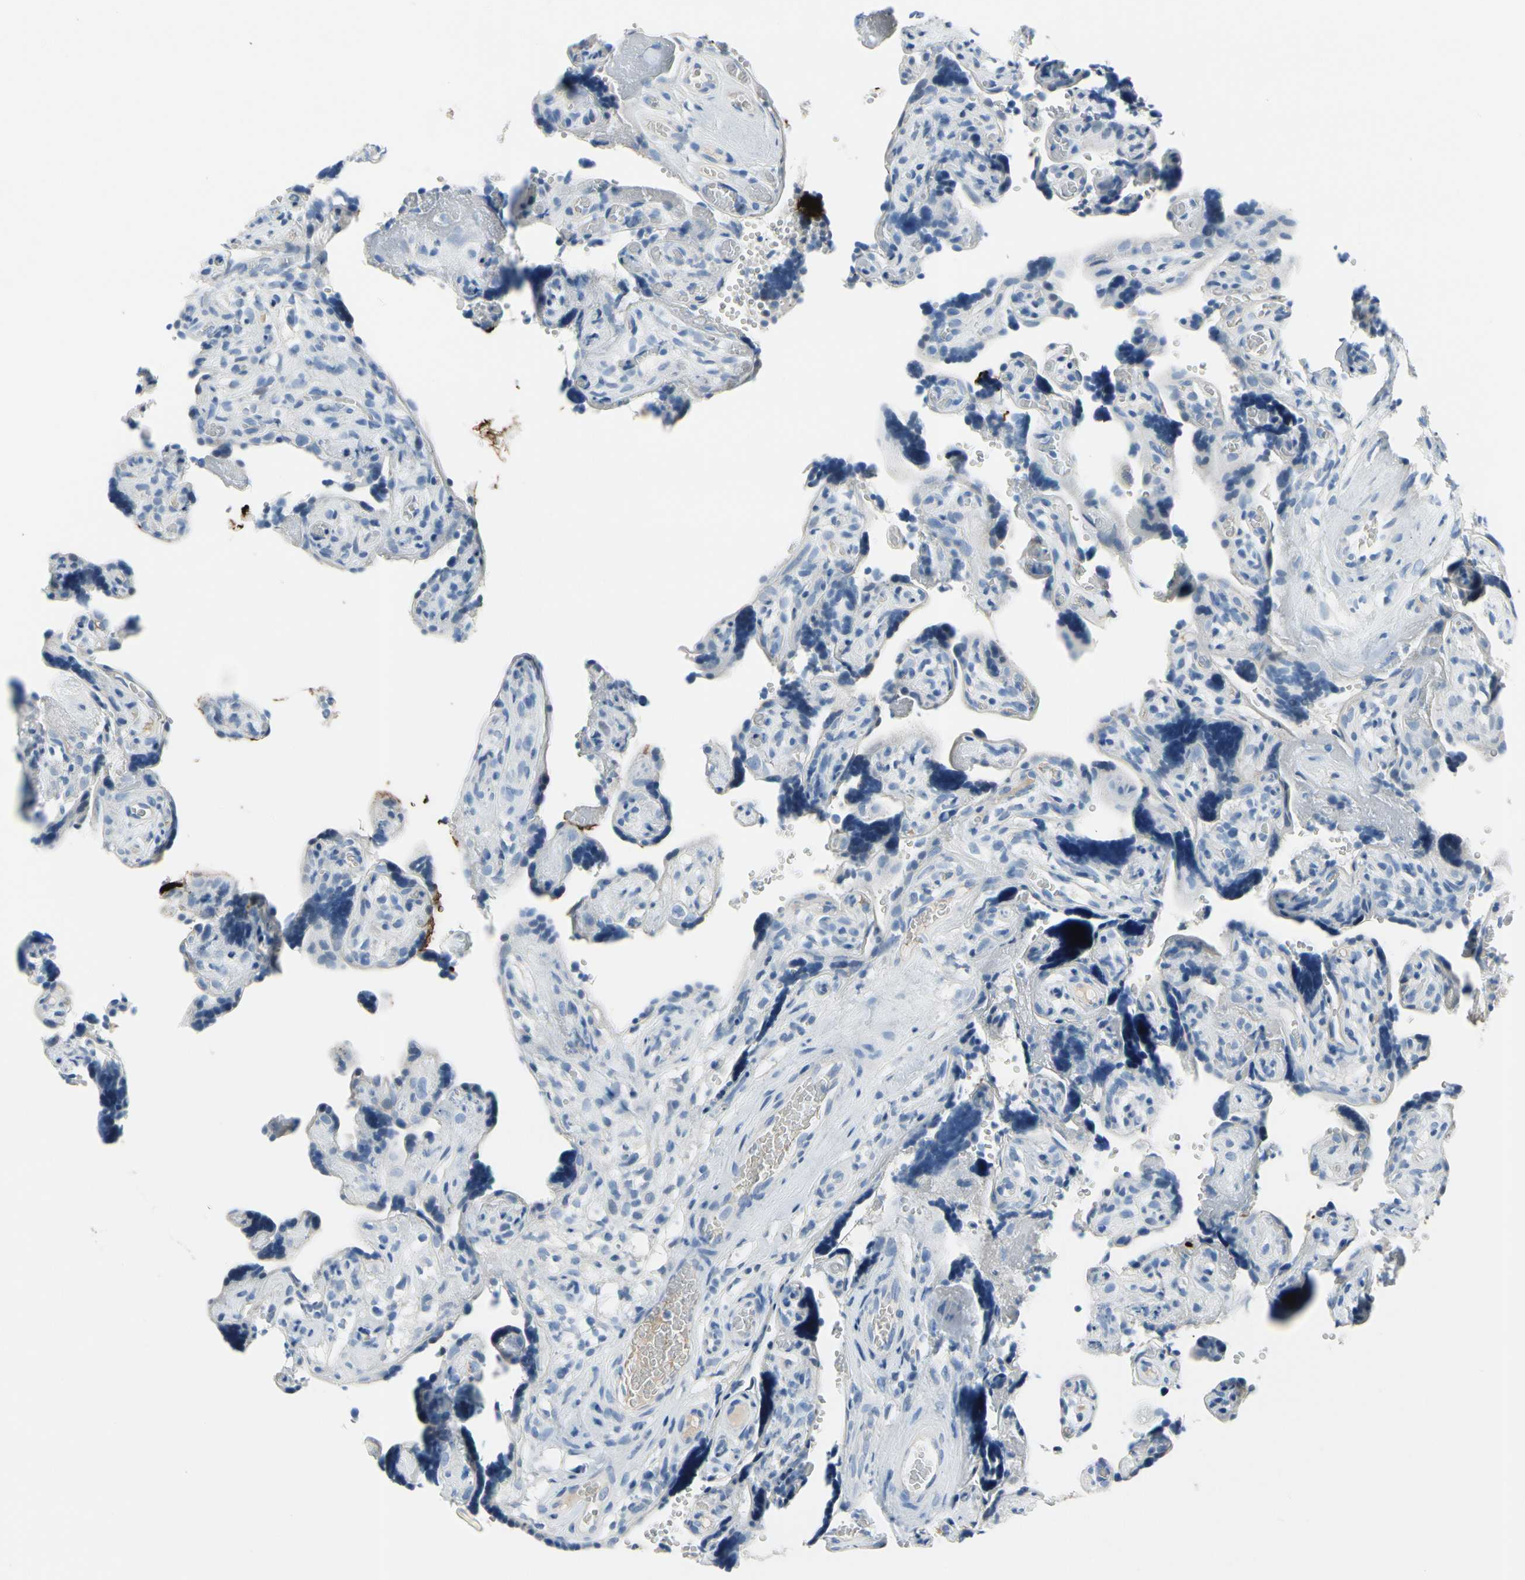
{"staining": {"intensity": "negative", "quantity": "none", "location": "none"}, "tissue": "placenta", "cell_type": "Trophoblastic cells", "image_type": "normal", "snomed": [{"axis": "morphology", "description": "Normal tissue, NOS"}, {"axis": "topography", "description": "Placenta"}], "caption": "This histopathology image is of unremarkable placenta stained with immunohistochemistry to label a protein in brown with the nuclei are counter-stained blue. There is no staining in trophoblastic cells. (DAB (3,3'-diaminobenzidine) immunohistochemistry, high magnification).", "gene": "MUC5B", "patient": {"sex": "female", "age": 30}}